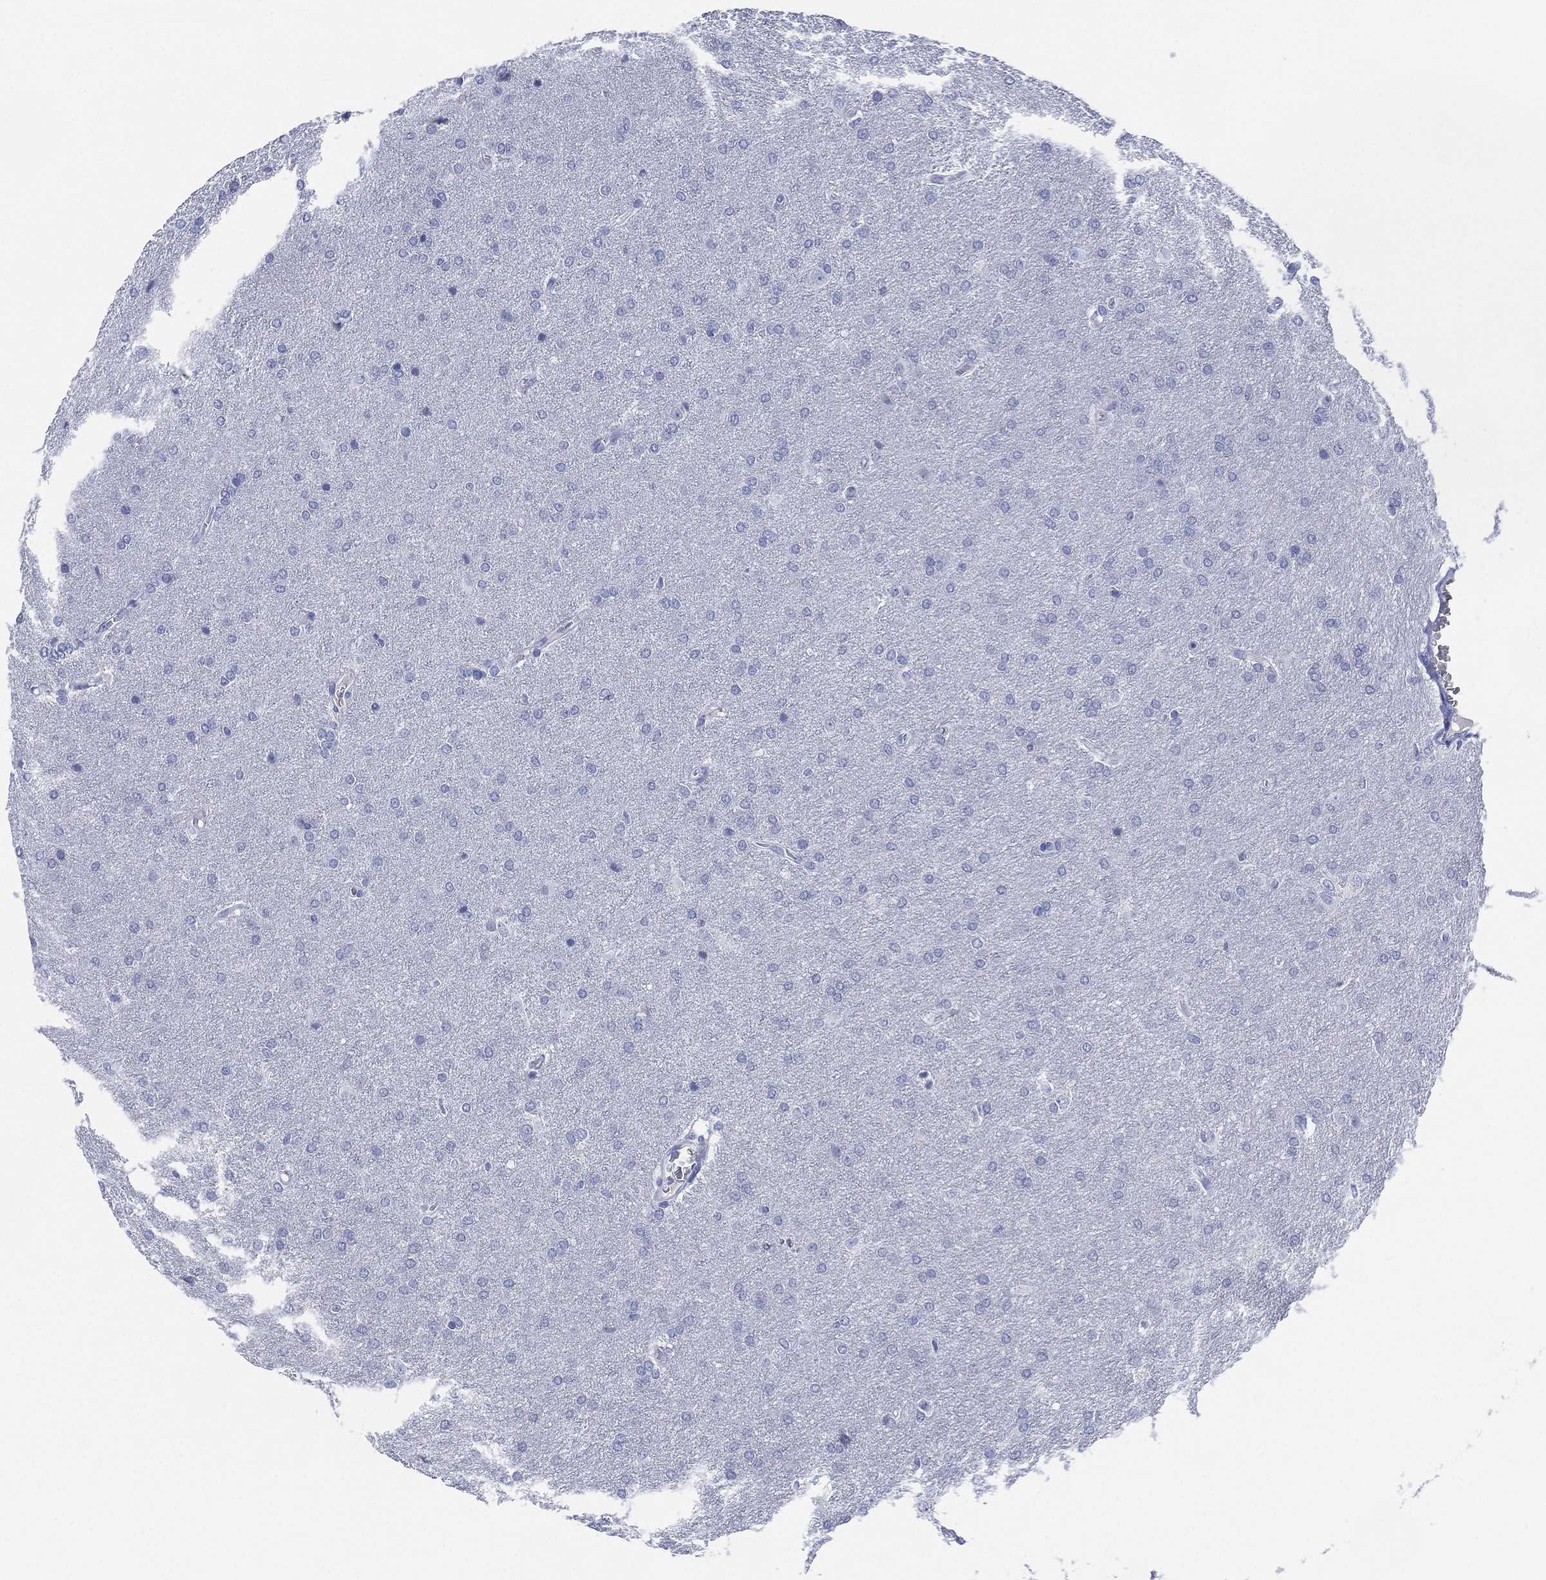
{"staining": {"intensity": "negative", "quantity": "none", "location": "none"}, "tissue": "glioma", "cell_type": "Tumor cells", "image_type": "cancer", "snomed": [{"axis": "morphology", "description": "Glioma, malignant, Low grade"}, {"axis": "topography", "description": "Brain"}], "caption": "Immunohistochemistry (IHC) of glioma shows no expression in tumor cells.", "gene": "ADAD2", "patient": {"sex": "female", "age": 32}}